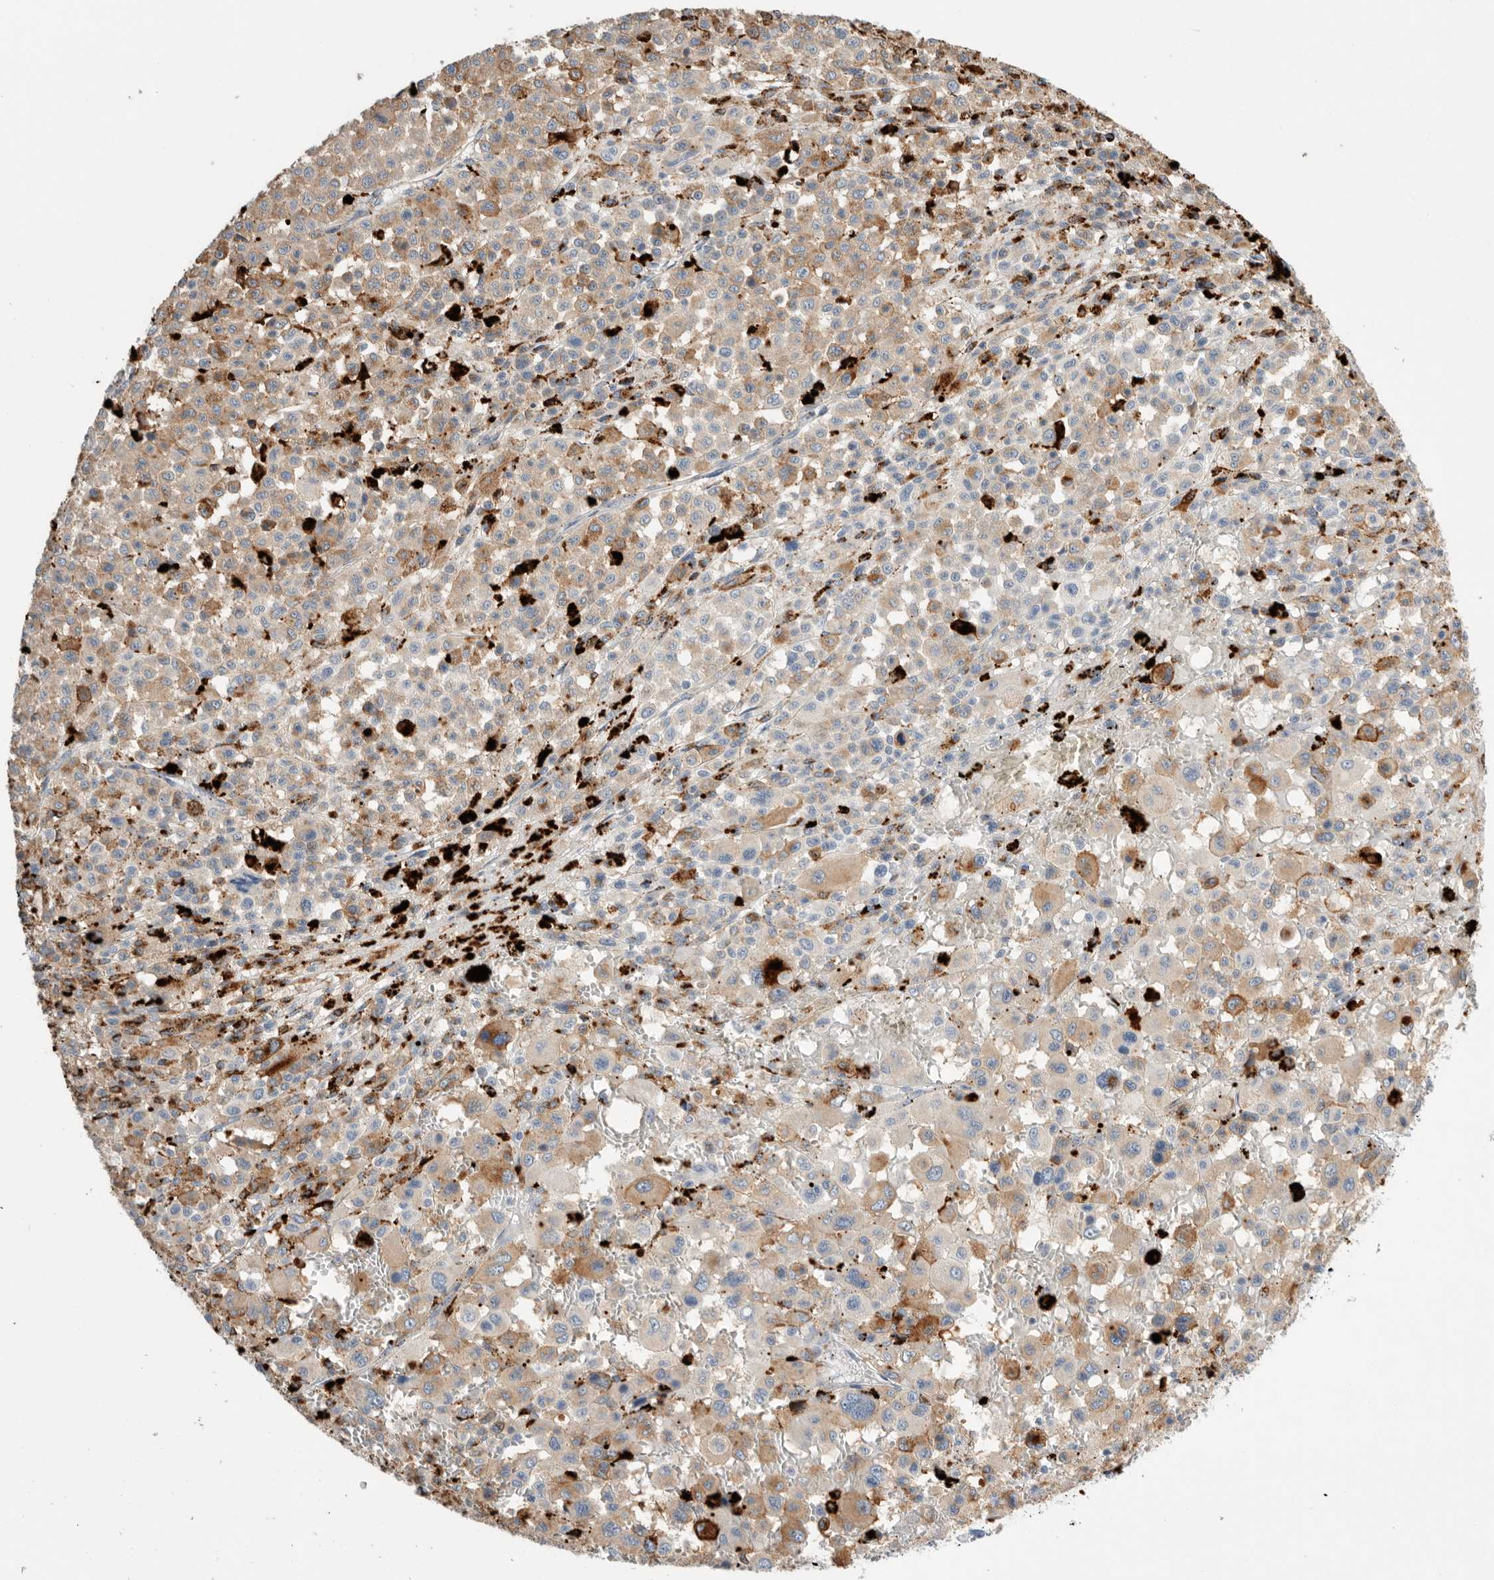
{"staining": {"intensity": "moderate", "quantity": "25%-75%", "location": "cytoplasmic/membranous"}, "tissue": "melanoma", "cell_type": "Tumor cells", "image_type": "cancer", "snomed": [{"axis": "morphology", "description": "Malignant melanoma, Metastatic site"}, {"axis": "topography", "description": "Skin"}], "caption": "The image reveals a brown stain indicating the presence of a protein in the cytoplasmic/membranous of tumor cells in melanoma. The protein is stained brown, and the nuclei are stained in blue (DAB IHC with brightfield microscopy, high magnification).", "gene": "GGH", "patient": {"sex": "female", "age": 74}}